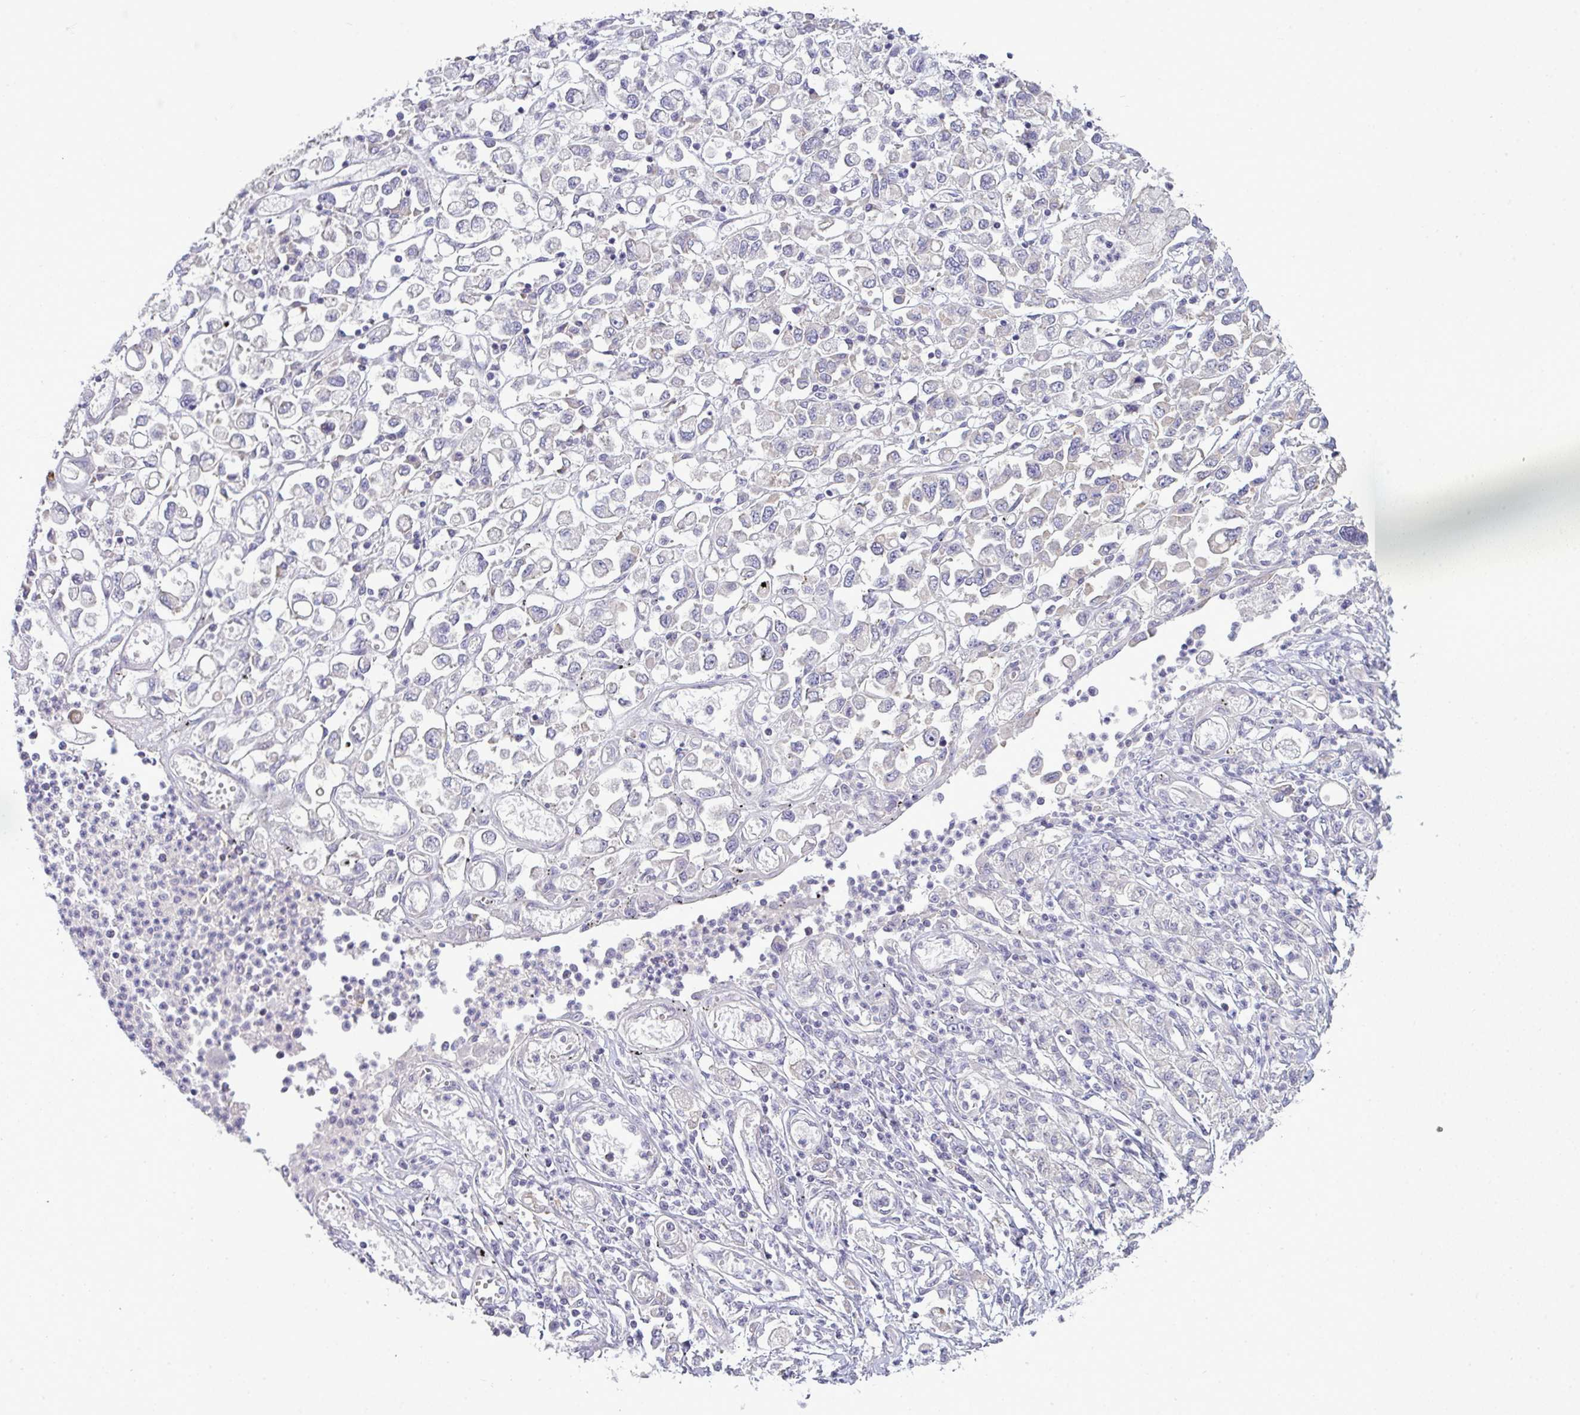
{"staining": {"intensity": "negative", "quantity": "none", "location": "none"}, "tissue": "stomach cancer", "cell_type": "Tumor cells", "image_type": "cancer", "snomed": [{"axis": "morphology", "description": "Adenocarcinoma, NOS"}, {"axis": "topography", "description": "Stomach"}], "caption": "This histopathology image is of stomach adenocarcinoma stained with immunohistochemistry (IHC) to label a protein in brown with the nuclei are counter-stained blue. There is no expression in tumor cells.", "gene": "NT5C1A", "patient": {"sex": "female", "age": 76}}